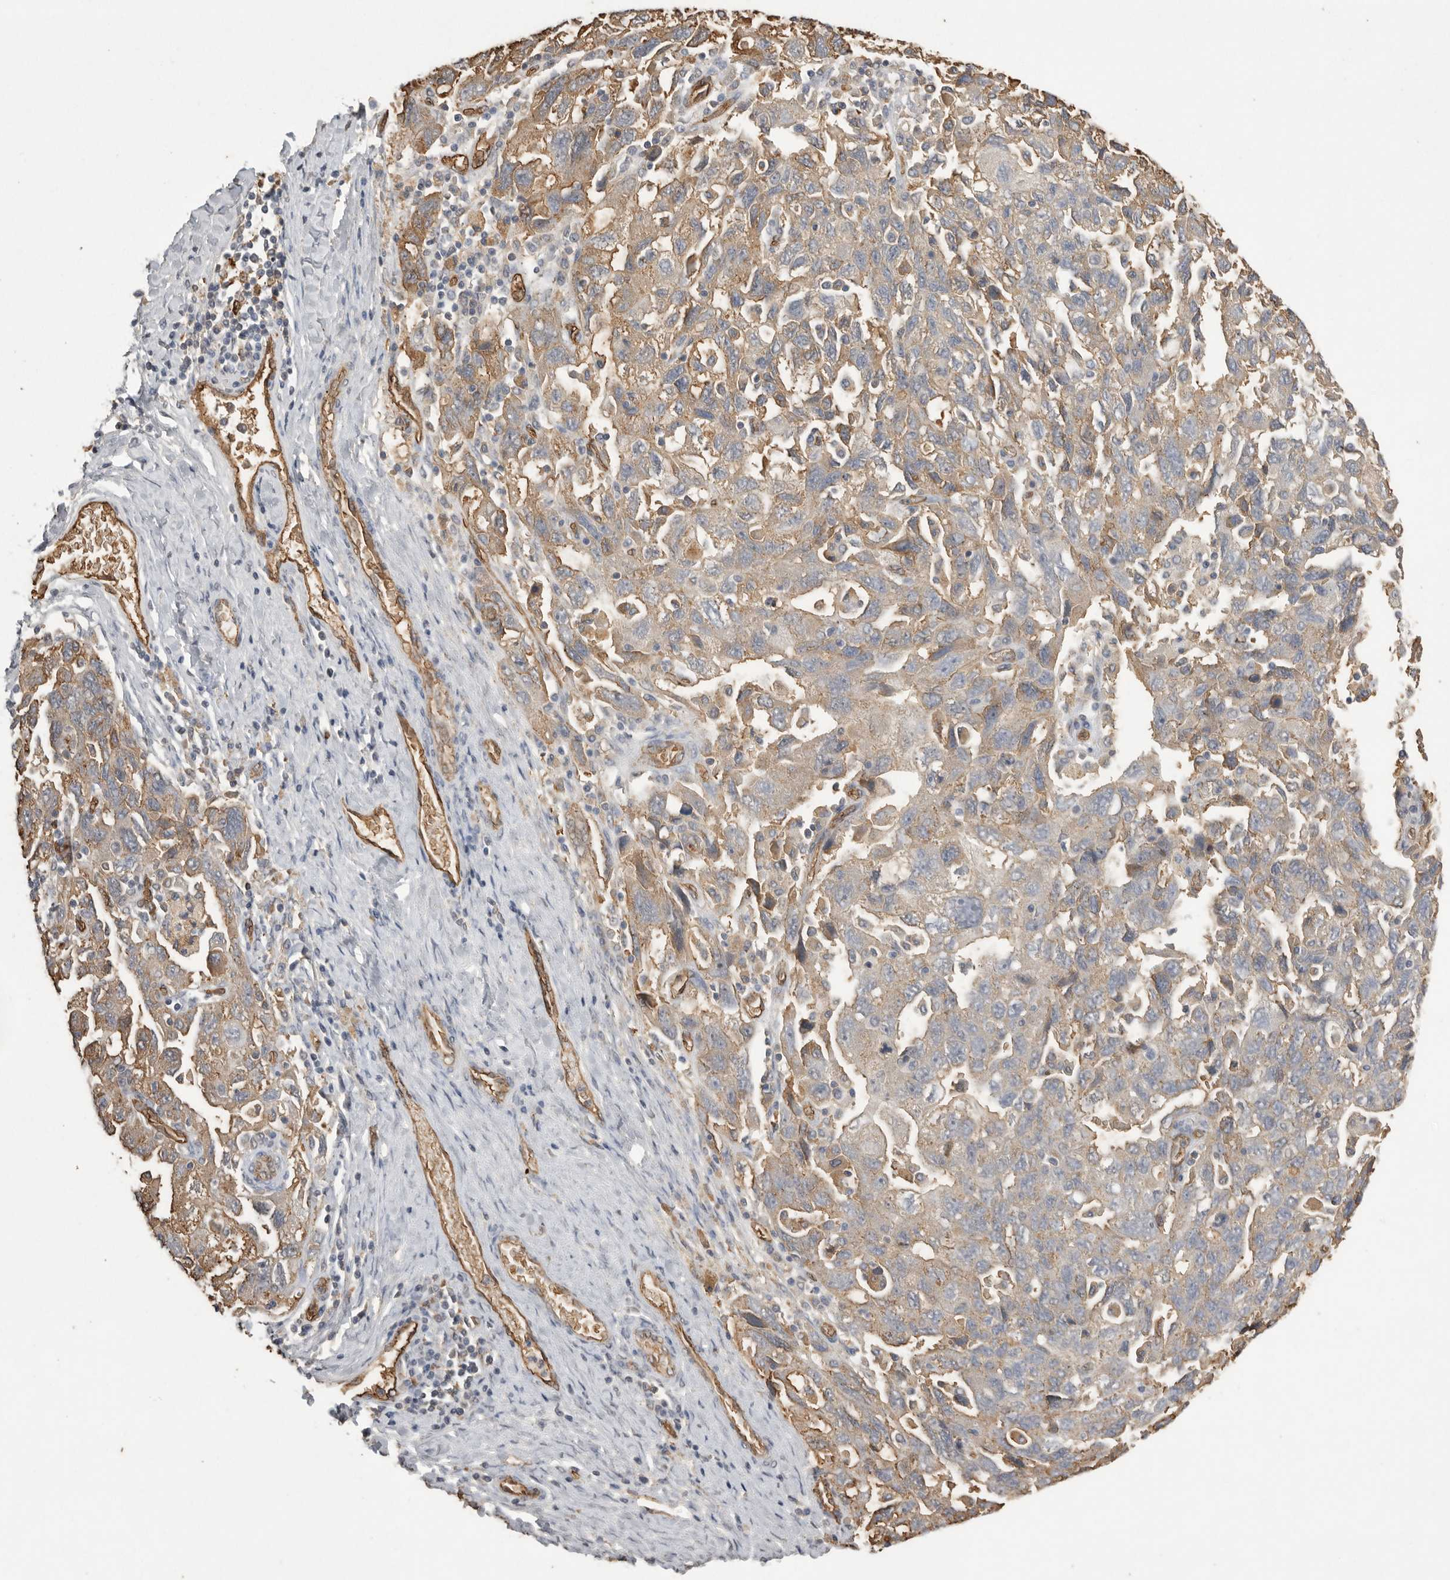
{"staining": {"intensity": "weak", "quantity": ">75%", "location": "cytoplasmic/membranous"}, "tissue": "ovarian cancer", "cell_type": "Tumor cells", "image_type": "cancer", "snomed": [{"axis": "morphology", "description": "Carcinoma, NOS"}, {"axis": "morphology", "description": "Cystadenocarcinoma, serous, NOS"}, {"axis": "topography", "description": "Ovary"}], "caption": "Tumor cells exhibit low levels of weak cytoplasmic/membranous positivity in about >75% of cells in ovarian cancer (carcinoma). Nuclei are stained in blue.", "gene": "IL27", "patient": {"sex": "female", "age": 69}}